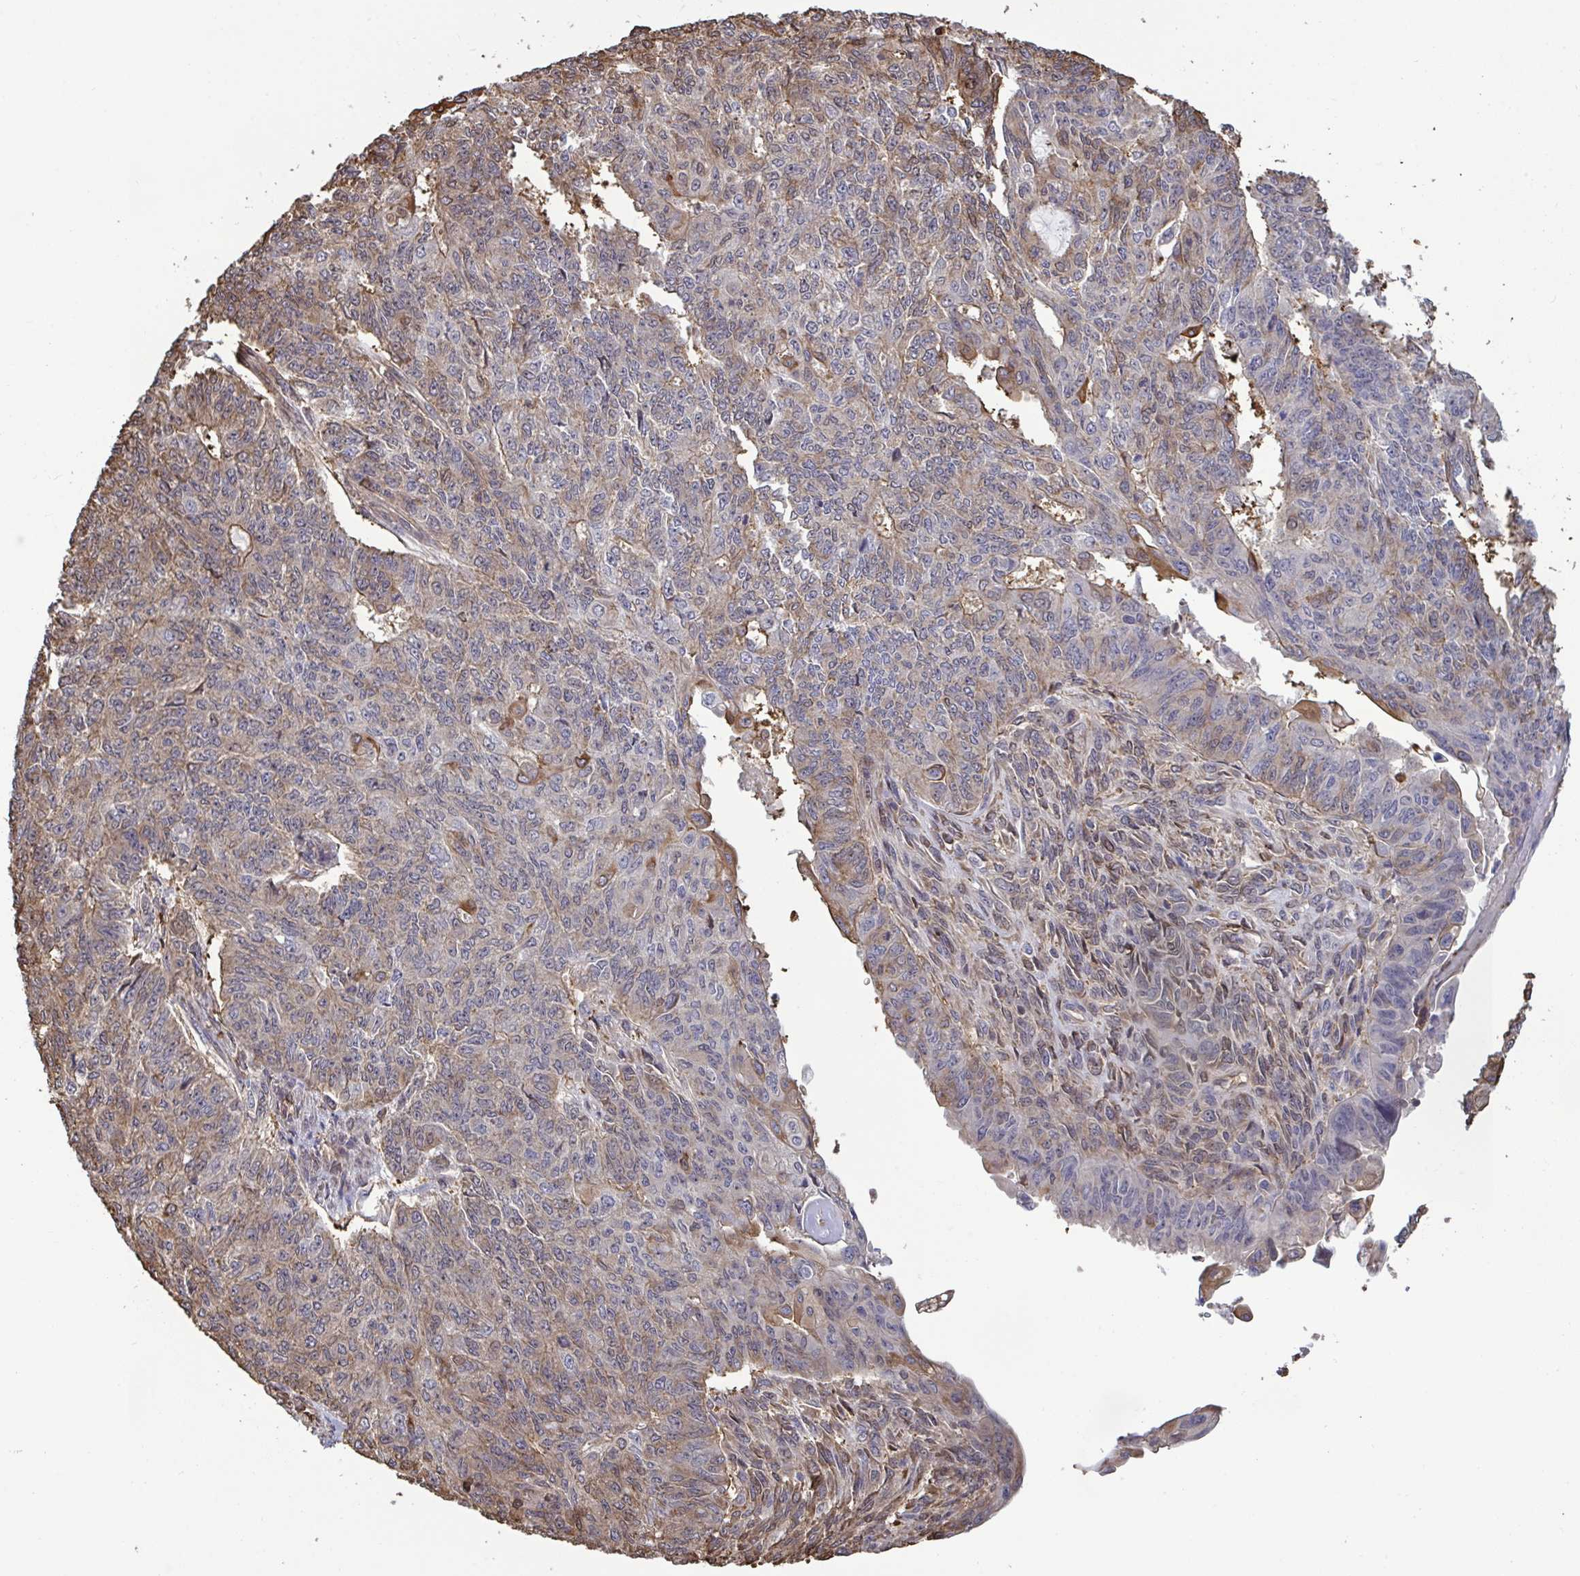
{"staining": {"intensity": "moderate", "quantity": "25%-75%", "location": "cytoplasmic/membranous"}, "tissue": "endometrial cancer", "cell_type": "Tumor cells", "image_type": "cancer", "snomed": [{"axis": "morphology", "description": "Adenocarcinoma, NOS"}, {"axis": "topography", "description": "Endometrium"}], "caption": "An image showing moderate cytoplasmic/membranous expression in approximately 25%-75% of tumor cells in endometrial cancer (adenocarcinoma), as visualized by brown immunohistochemical staining.", "gene": "PELI2", "patient": {"sex": "female", "age": 32}}